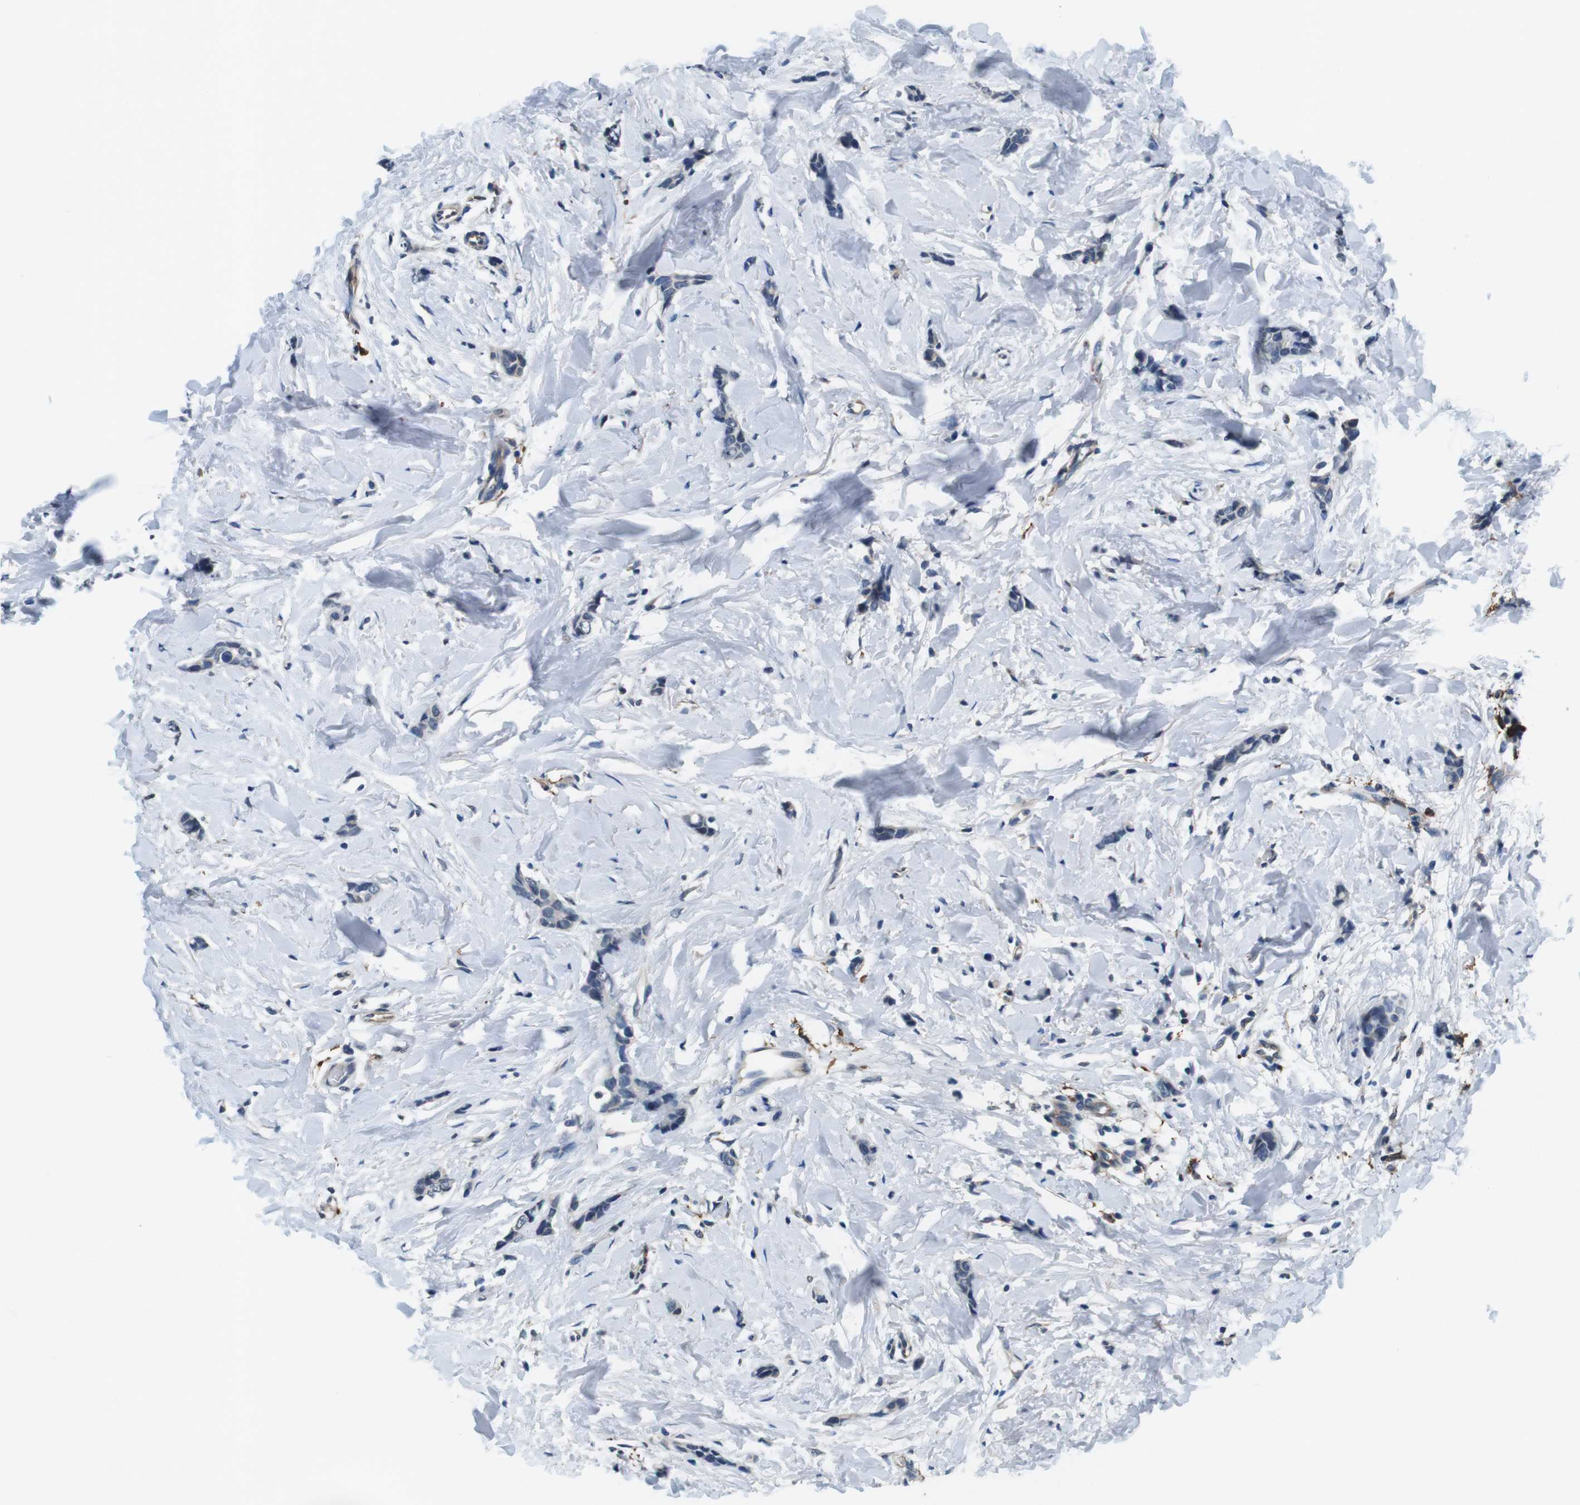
{"staining": {"intensity": "negative", "quantity": "none", "location": "none"}, "tissue": "breast cancer", "cell_type": "Tumor cells", "image_type": "cancer", "snomed": [{"axis": "morphology", "description": "Lobular carcinoma"}, {"axis": "topography", "description": "Skin"}, {"axis": "topography", "description": "Breast"}], "caption": "Immunohistochemistry micrograph of neoplastic tissue: breast lobular carcinoma stained with DAB (3,3'-diaminobenzidine) exhibits no significant protein staining in tumor cells. (Brightfield microscopy of DAB (3,3'-diaminobenzidine) immunohistochemistry at high magnification).", "gene": "CD163L1", "patient": {"sex": "female", "age": 46}}